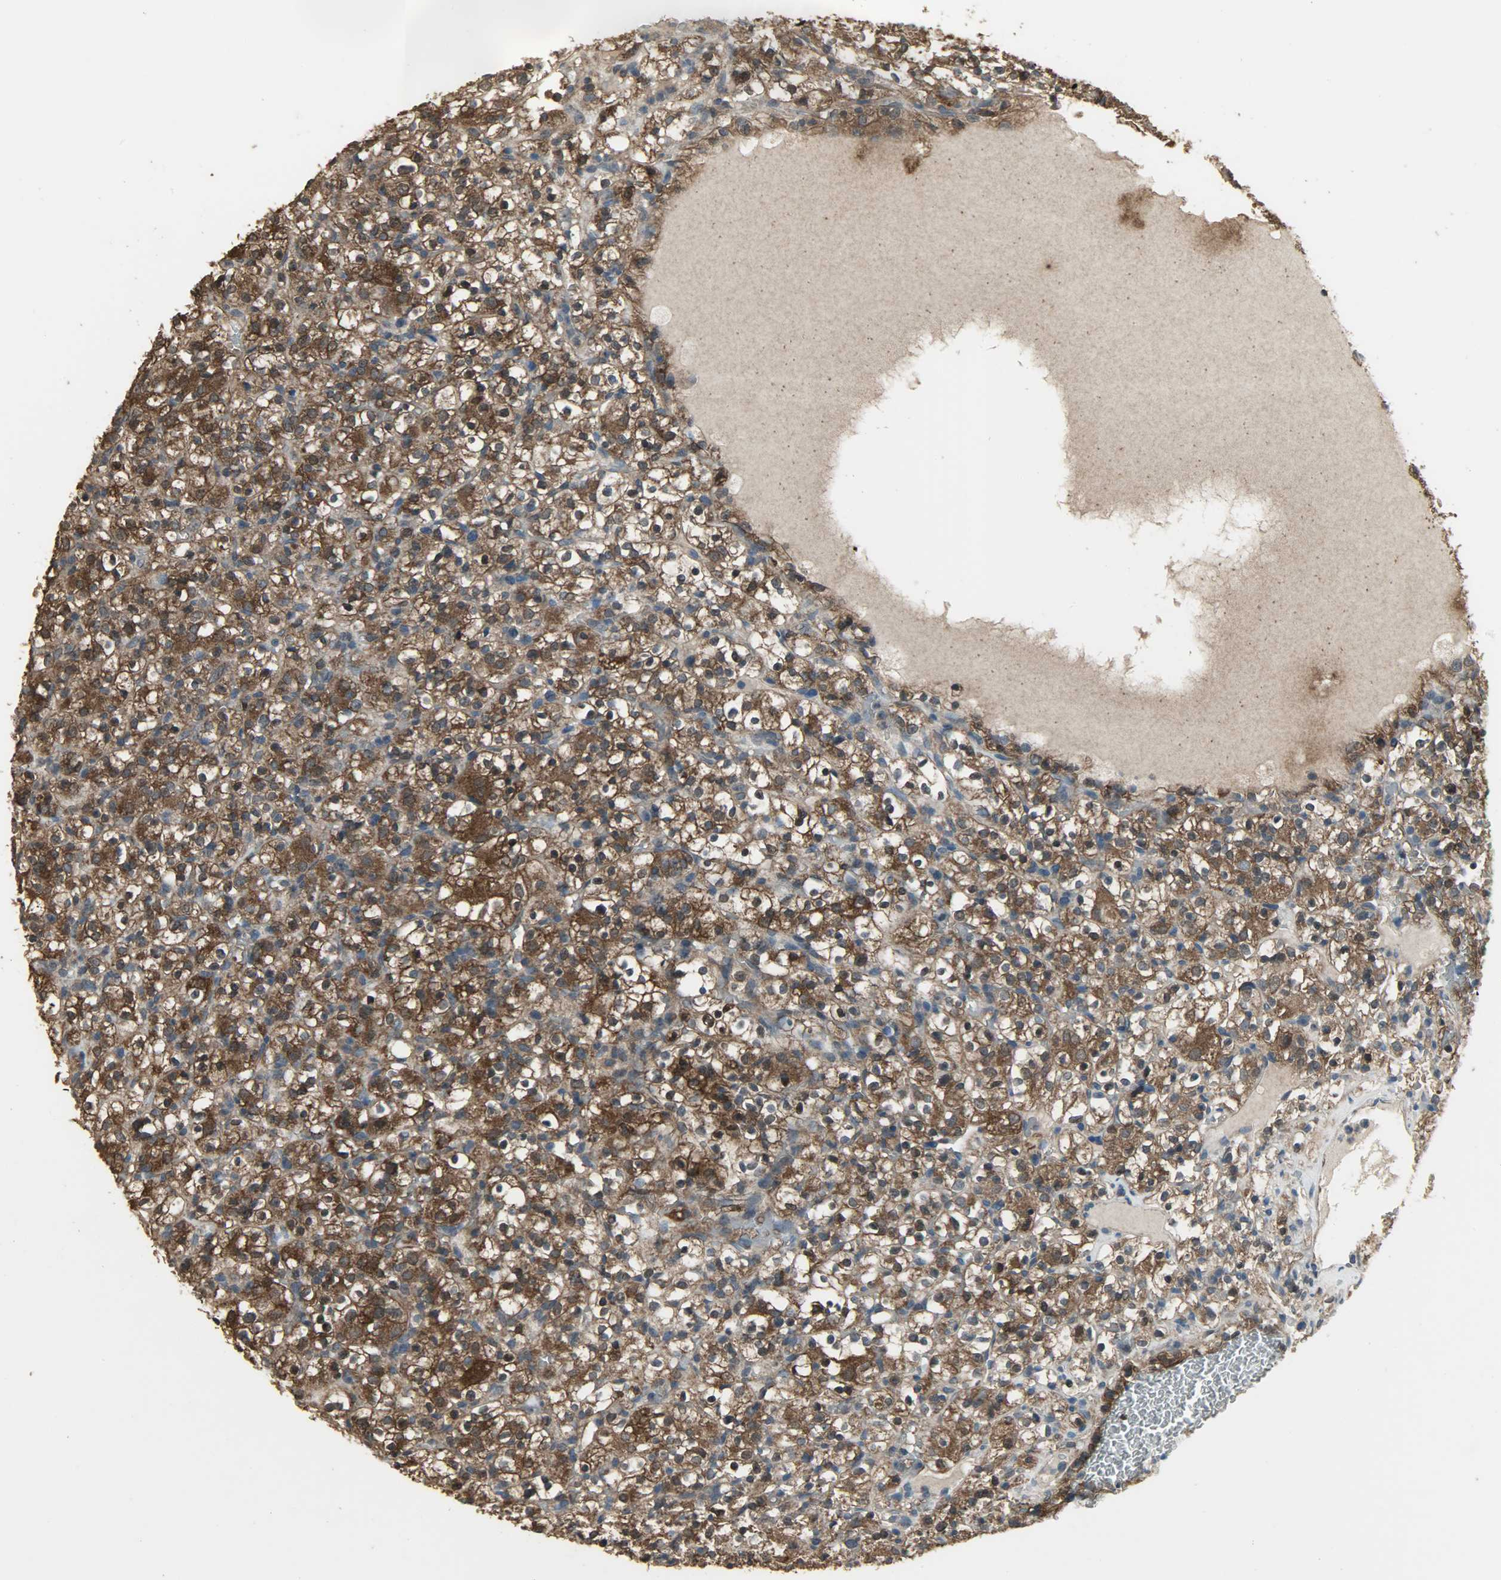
{"staining": {"intensity": "strong", "quantity": ">75%", "location": "cytoplasmic/membranous,nuclear"}, "tissue": "renal cancer", "cell_type": "Tumor cells", "image_type": "cancer", "snomed": [{"axis": "morphology", "description": "Normal tissue, NOS"}, {"axis": "morphology", "description": "Adenocarcinoma, NOS"}, {"axis": "topography", "description": "Kidney"}], "caption": "Renal cancer (adenocarcinoma) stained with immunohistochemistry reveals strong cytoplasmic/membranous and nuclear staining in about >75% of tumor cells. (DAB IHC, brown staining for protein, blue staining for nuclei).", "gene": "LDHB", "patient": {"sex": "female", "age": 72}}